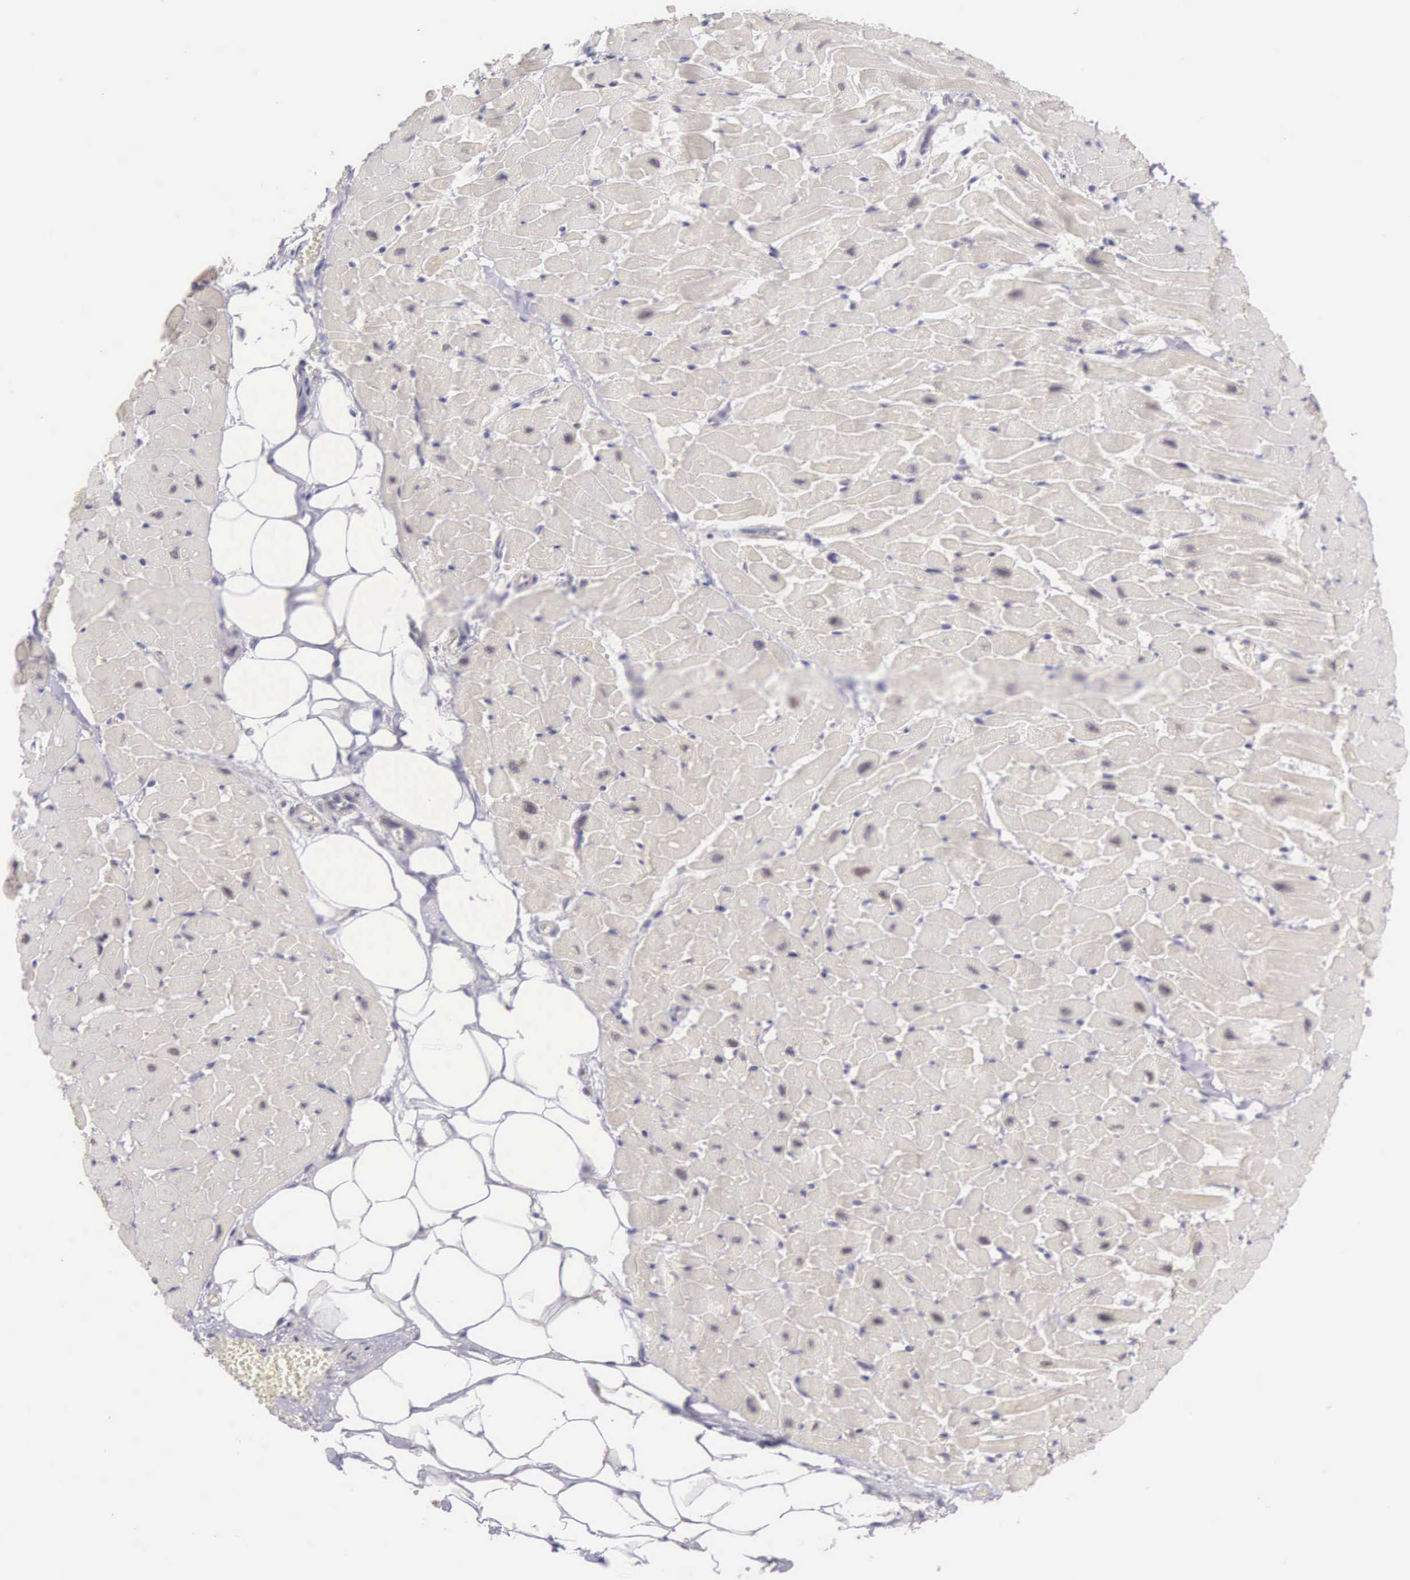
{"staining": {"intensity": "weak", "quantity": "<25%", "location": "nuclear"}, "tissue": "heart muscle", "cell_type": "Cardiomyocytes", "image_type": "normal", "snomed": [{"axis": "morphology", "description": "Normal tissue, NOS"}, {"axis": "topography", "description": "Heart"}], "caption": "Histopathology image shows no significant protein staining in cardiomyocytes of unremarkable heart muscle. (DAB immunohistochemistry with hematoxylin counter stain).", "gene": "CCDC117", "patient": {"sex": "female", "age": 19}}